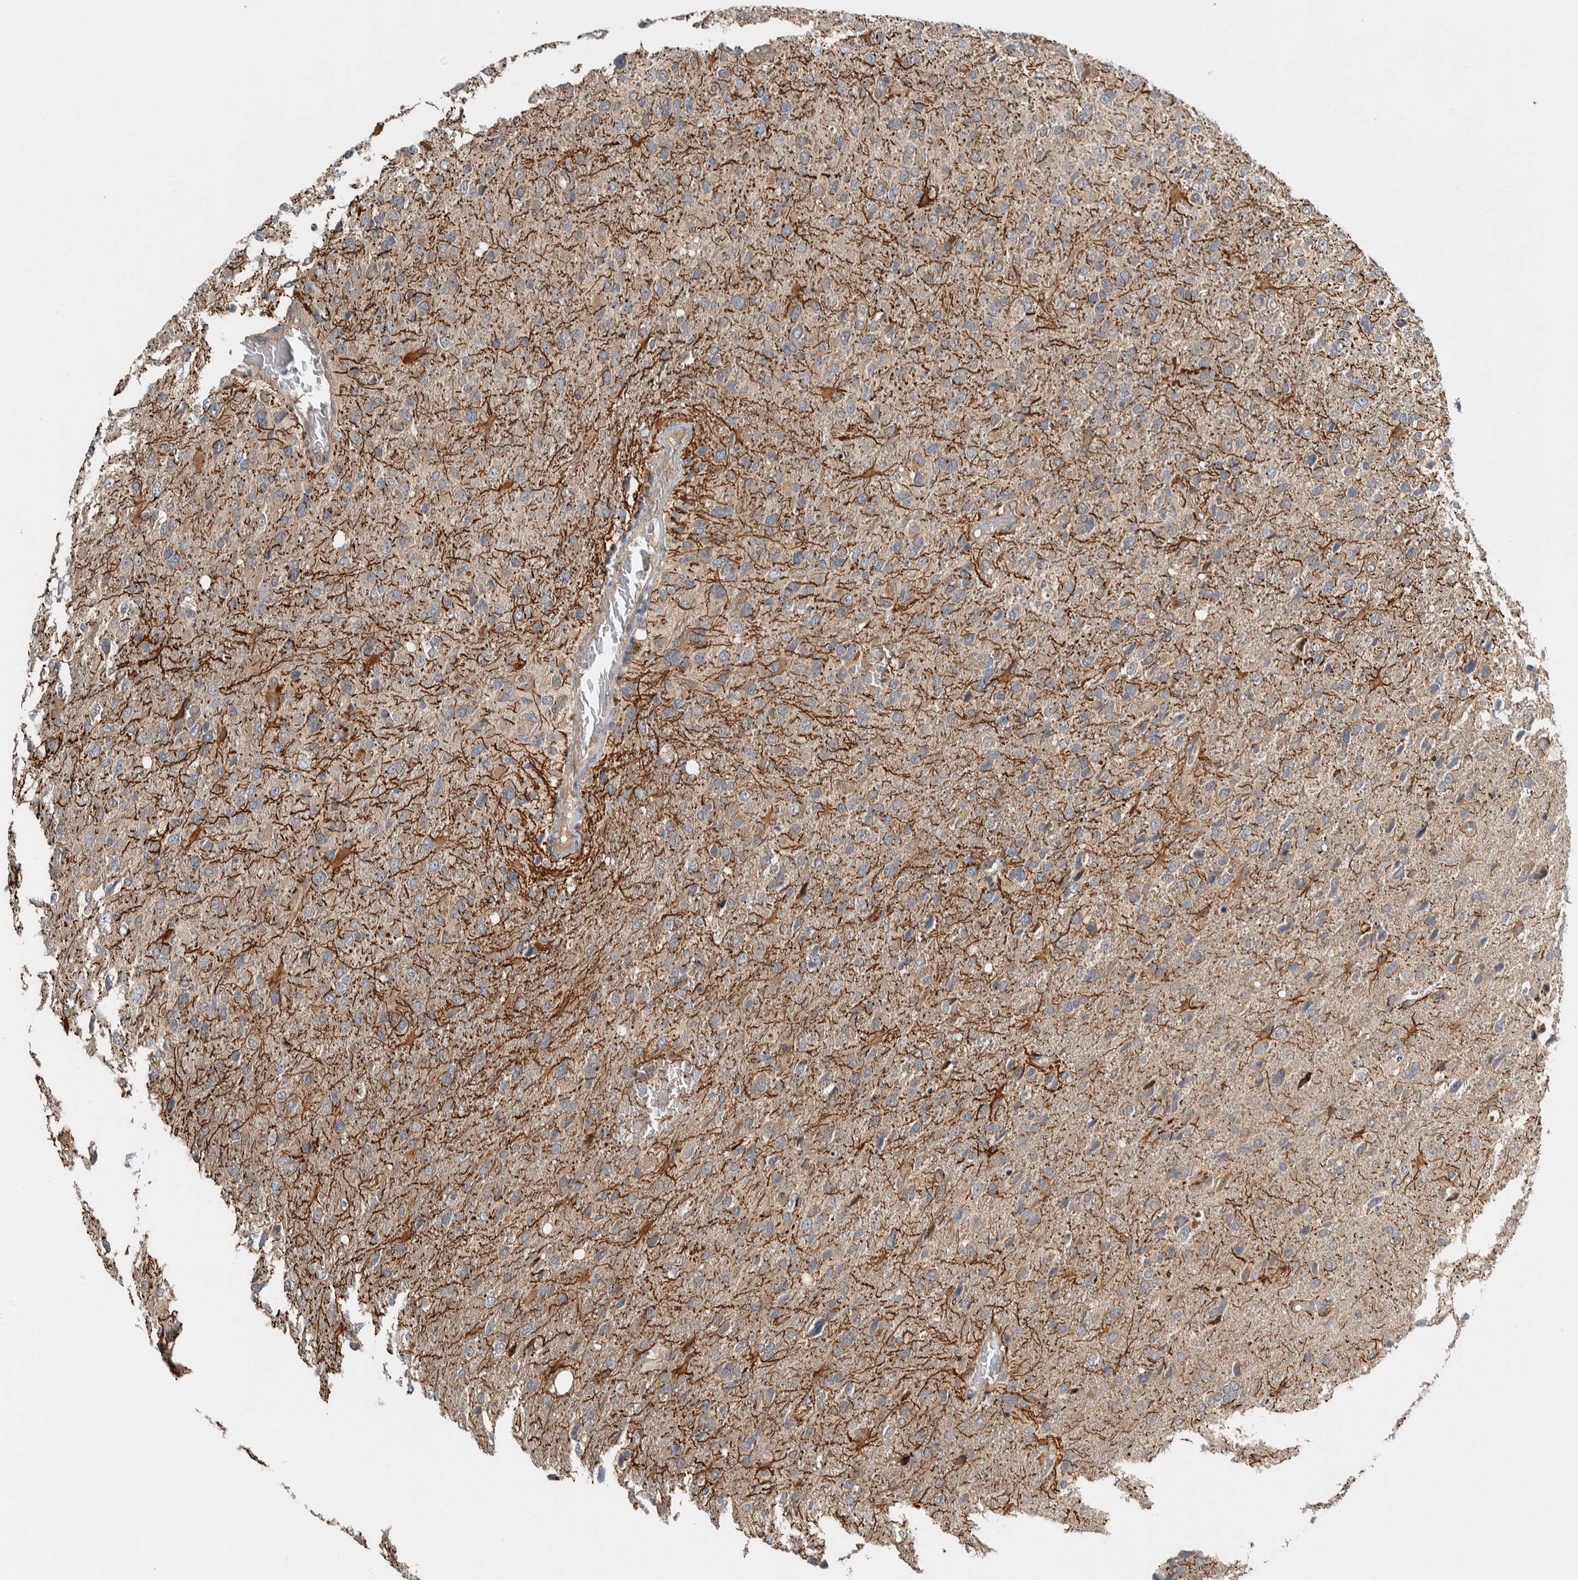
{"staining": {"intensity": "weak", "quantity": "<25%", "location": "cytoplasmic/membranous"}, "tissue": "glioma", "cell_type": "Tumor cells", "image_type": "cancer", "snomed": [{"axis": "morphology", "description": "Glioma, malignant, High grade"}, {"axis": "topography", "description": "Brain"}], "caption": "There is no significant positivity in tumor cells of malignant glioma (high-grade).", "gene": "TBC1D31", "patient": {"sex": "female", "age": 58}}